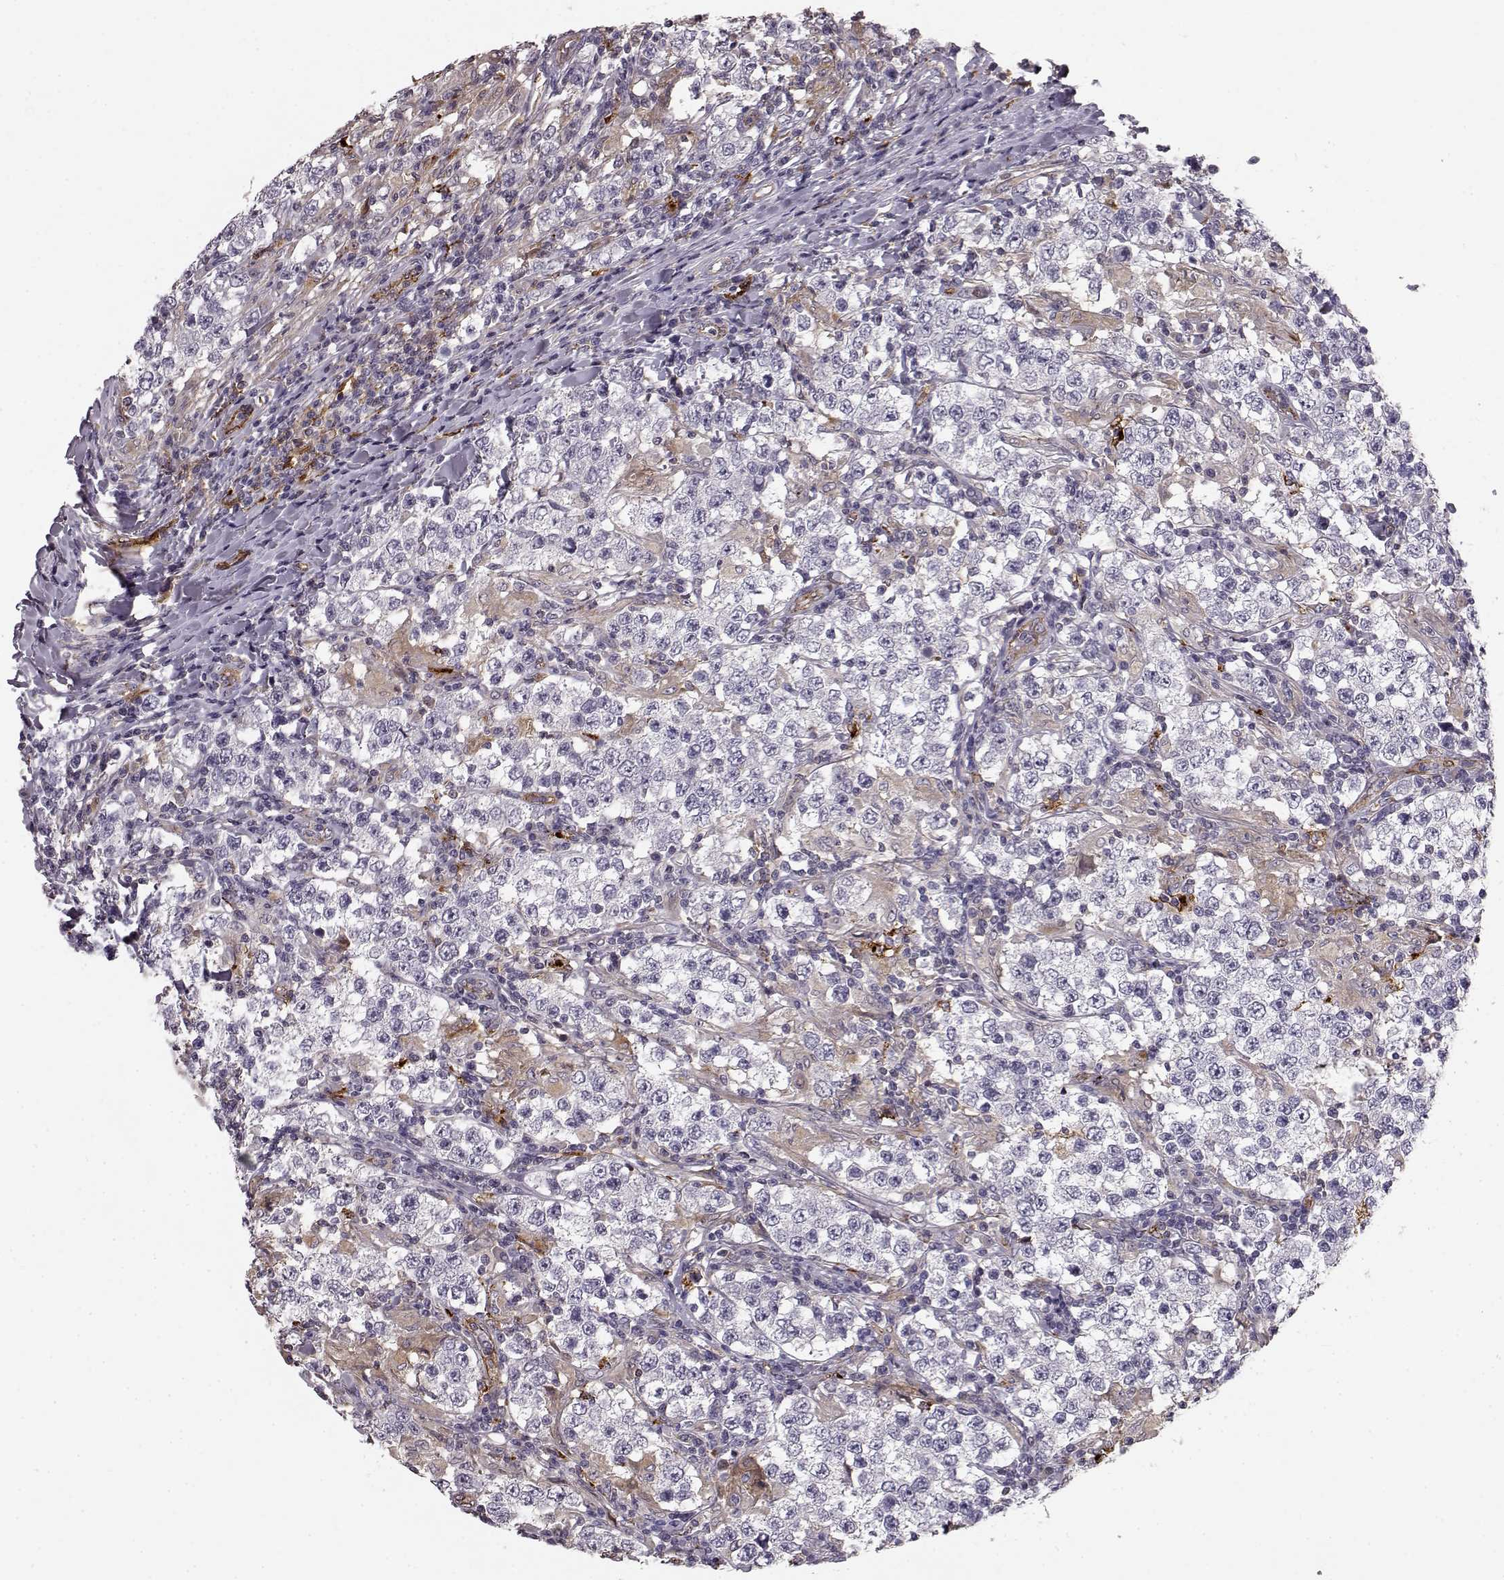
{"staining": {"intensity": "negative", "quantity": "none", "location": "none"}, "tissue": "testis cancer", "cell_type": "Tumor cells", "image_type": "cancer", "snomed": [{"axis": "morphology", "description": "Seminoma, NOS"}, {"axis": "morphology", "description": "Carcinoma, Embryonal, NOS"}, {"axis": "topography", "description": "Testis"}], "caption": "IHC of human testis cancer displays no staining in tumor cells.", "gene": "CCNF", "patient": {"sex": "male", "age": 41}}